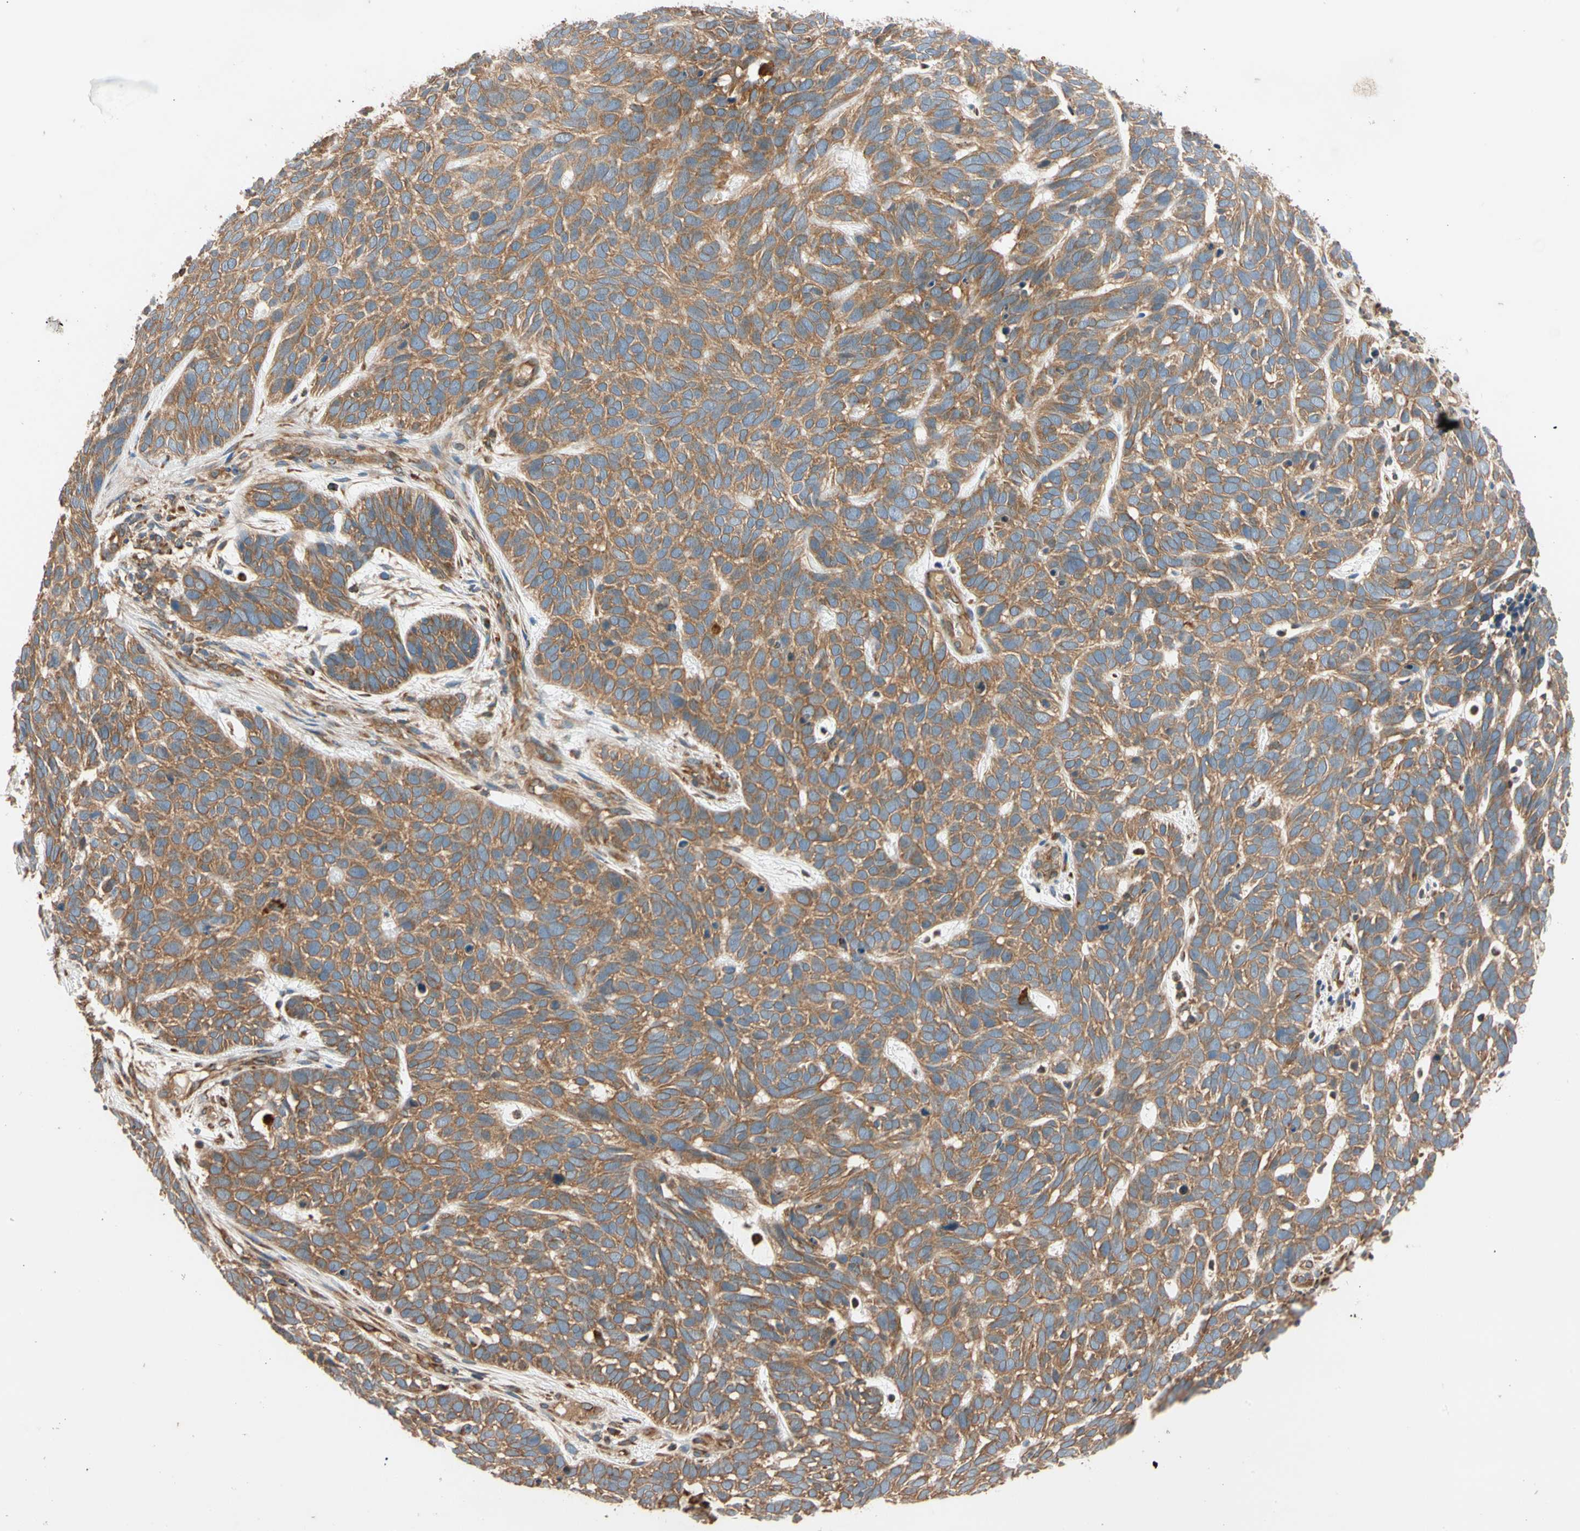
{"staining": {"intensity": "moderate", "quantity": ">75%", "location": "cytoplasmic/membranous"}, "tissue": "skin cancer", "cell_type": "Tumor cells", "image_type": "cancer", "snomed": [{"axis": "morphology", "description": "Basal cell carcinoma"}, {"axis": "topography", "description": "Skin"}], "caption": "Immunohistochemical staining of human skin cancer displays medium levels of moderate cytoplasmic/membranous protein expression in about >75% of tumor cells. The staining is performed using DAB brown chromogen to label protein expression. The nuclei are counter-stained blue using hematoxylin.", "gene": "PHYH", "patient": {"sex": "male", "age": 87}}